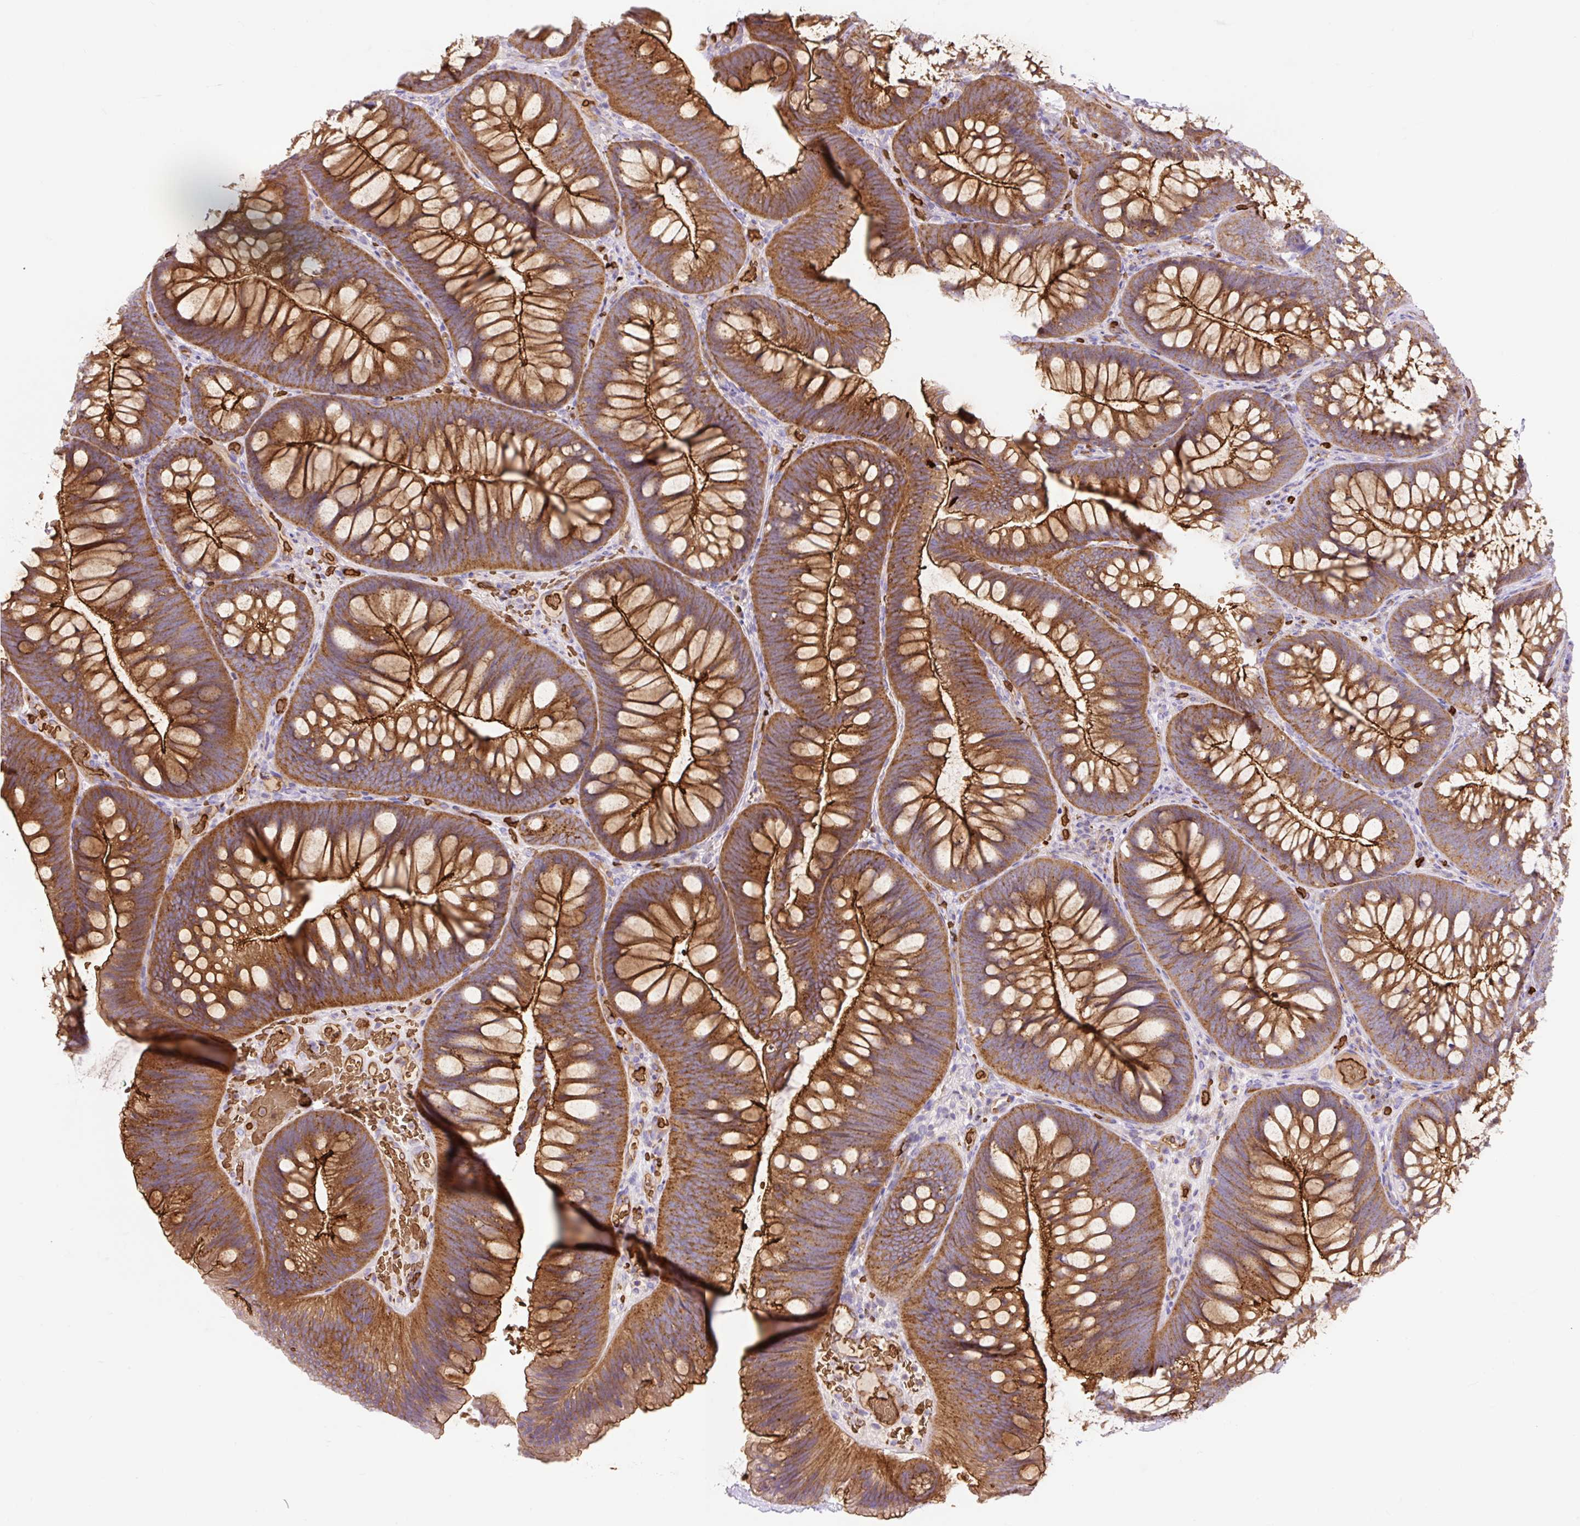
{"staining": {"intensity": "moderate", "quantity": ">75%", "location": "cytoplasmic/membranous"}, "tissue": "colon", "cell_type": "Endothelial cells", "image_type": "normal", "snomed": [{"axis": "morphology", "description": "Normal tissue, NOS"}, {"axis": "morphology", "description": "Adenoma, NOS"}, {"axis": "topography", "description": "Soft tissue"}, {"axis": "topography", "description": "Colon"}], "caption": "Immunohistochemistry (IHC) histopathology image of normal colon: colon stained using IHC displays medium levels of moderate protein expression localized specifically in the cytoplasmic/membranous of endothelial cells, appearing as a cytoplasmic/membranous brown color.", "gene": "HIP1R", "patient": {"sex": "male", "age": 47}}